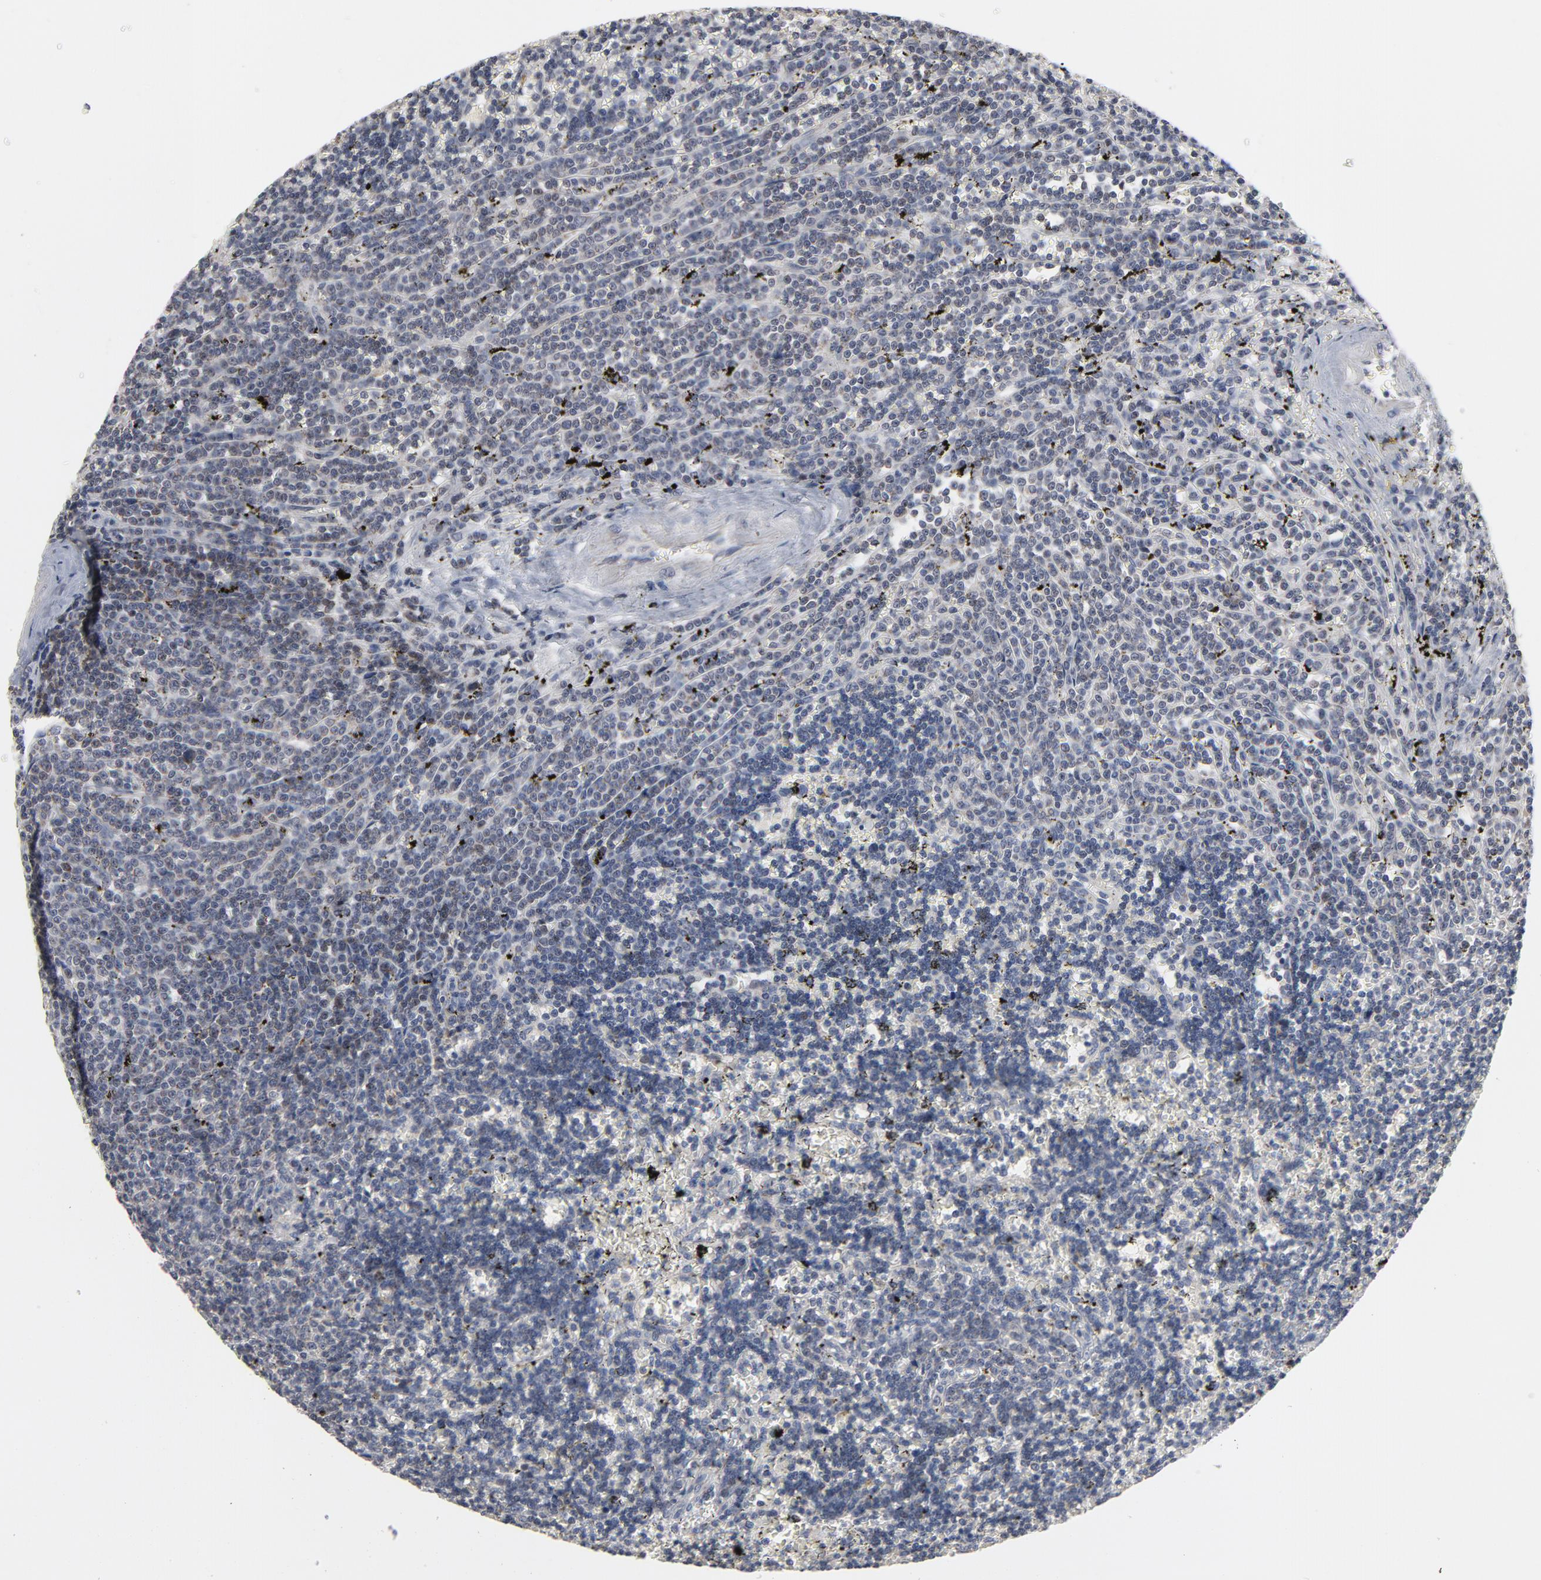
{"staining": {"intensity": "negative", "quantity": "none", "location": "none"}, "tissue": "lymphoma", "cell_type": "Tumor cells", "image_type": "cancer", "snomed": [{"axis": "morphology", "description": "Malignant lymphoma, non-Hodgkin's type, Low grade"}, {"axis": "topography", "description": "Spleen"}], "caption": "IHC of low-grade malignant lymphoma, non-Hodgkin's type exhibits no staining in tumor cells.", "gene": "PPP1R1B", "patient": {"sex": "male", "age": 60}}